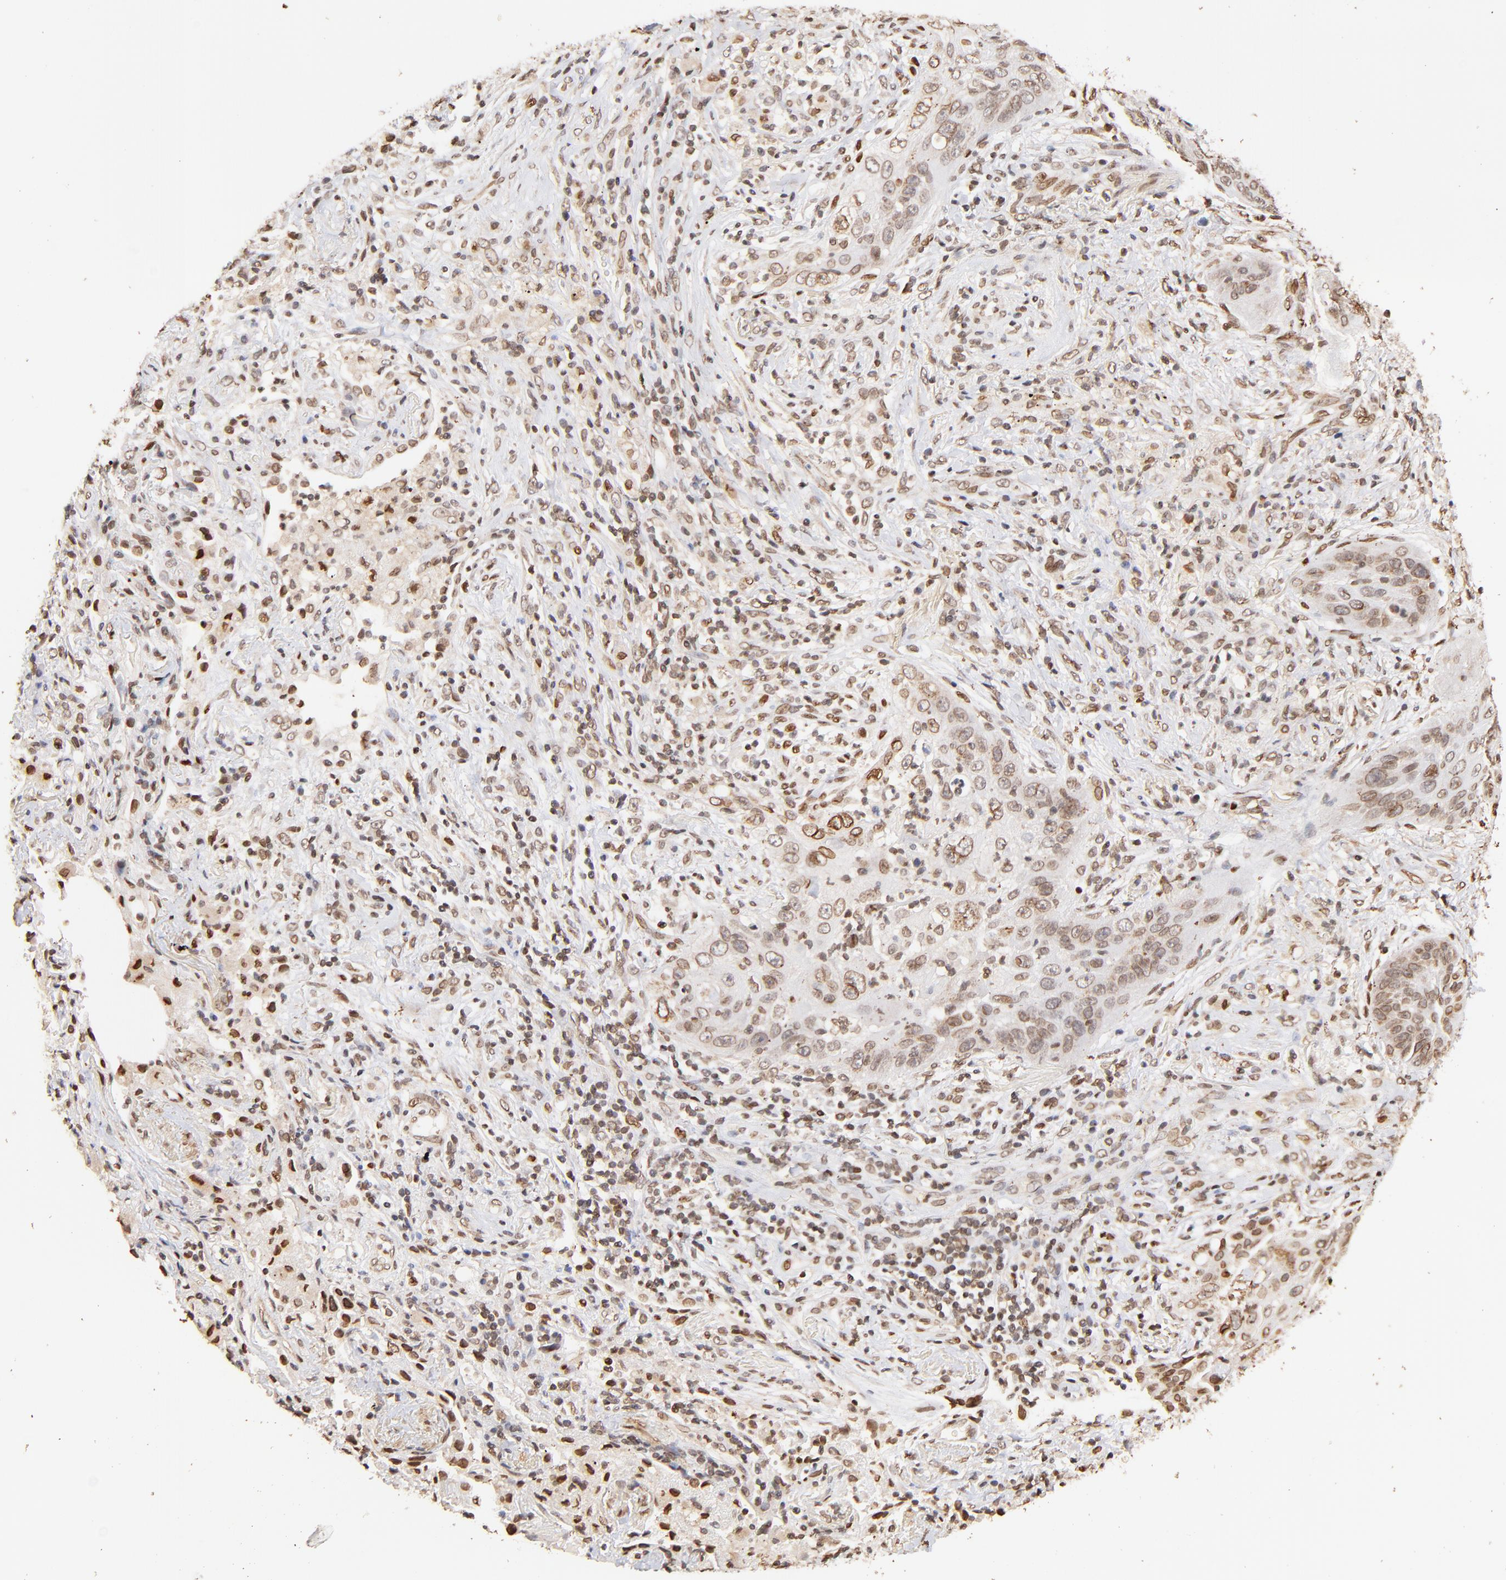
{"staining": {"intensity": "weak", "quantity": "25%-75%", "location": "cytoplasmic/membranous,nuclear"}, "tissue": "lung cancer", "cell_type": "Tumor cells", "image_type": "cancer", "snomed": [{"axis": "morphology", "description": "Squamous cell carcinoma, NOS"}, {"axis": "topography", "description": "Lung"}], "caption": "A low amount of weak cytoplasmic/membranous and nuclear positivity is identified in about 25%-75% of tumor cells in lung cancer (squamous cell carcinoma) tissue.", "gene": "ZFP92", "patient": {"sex": "female", "age": 67}}